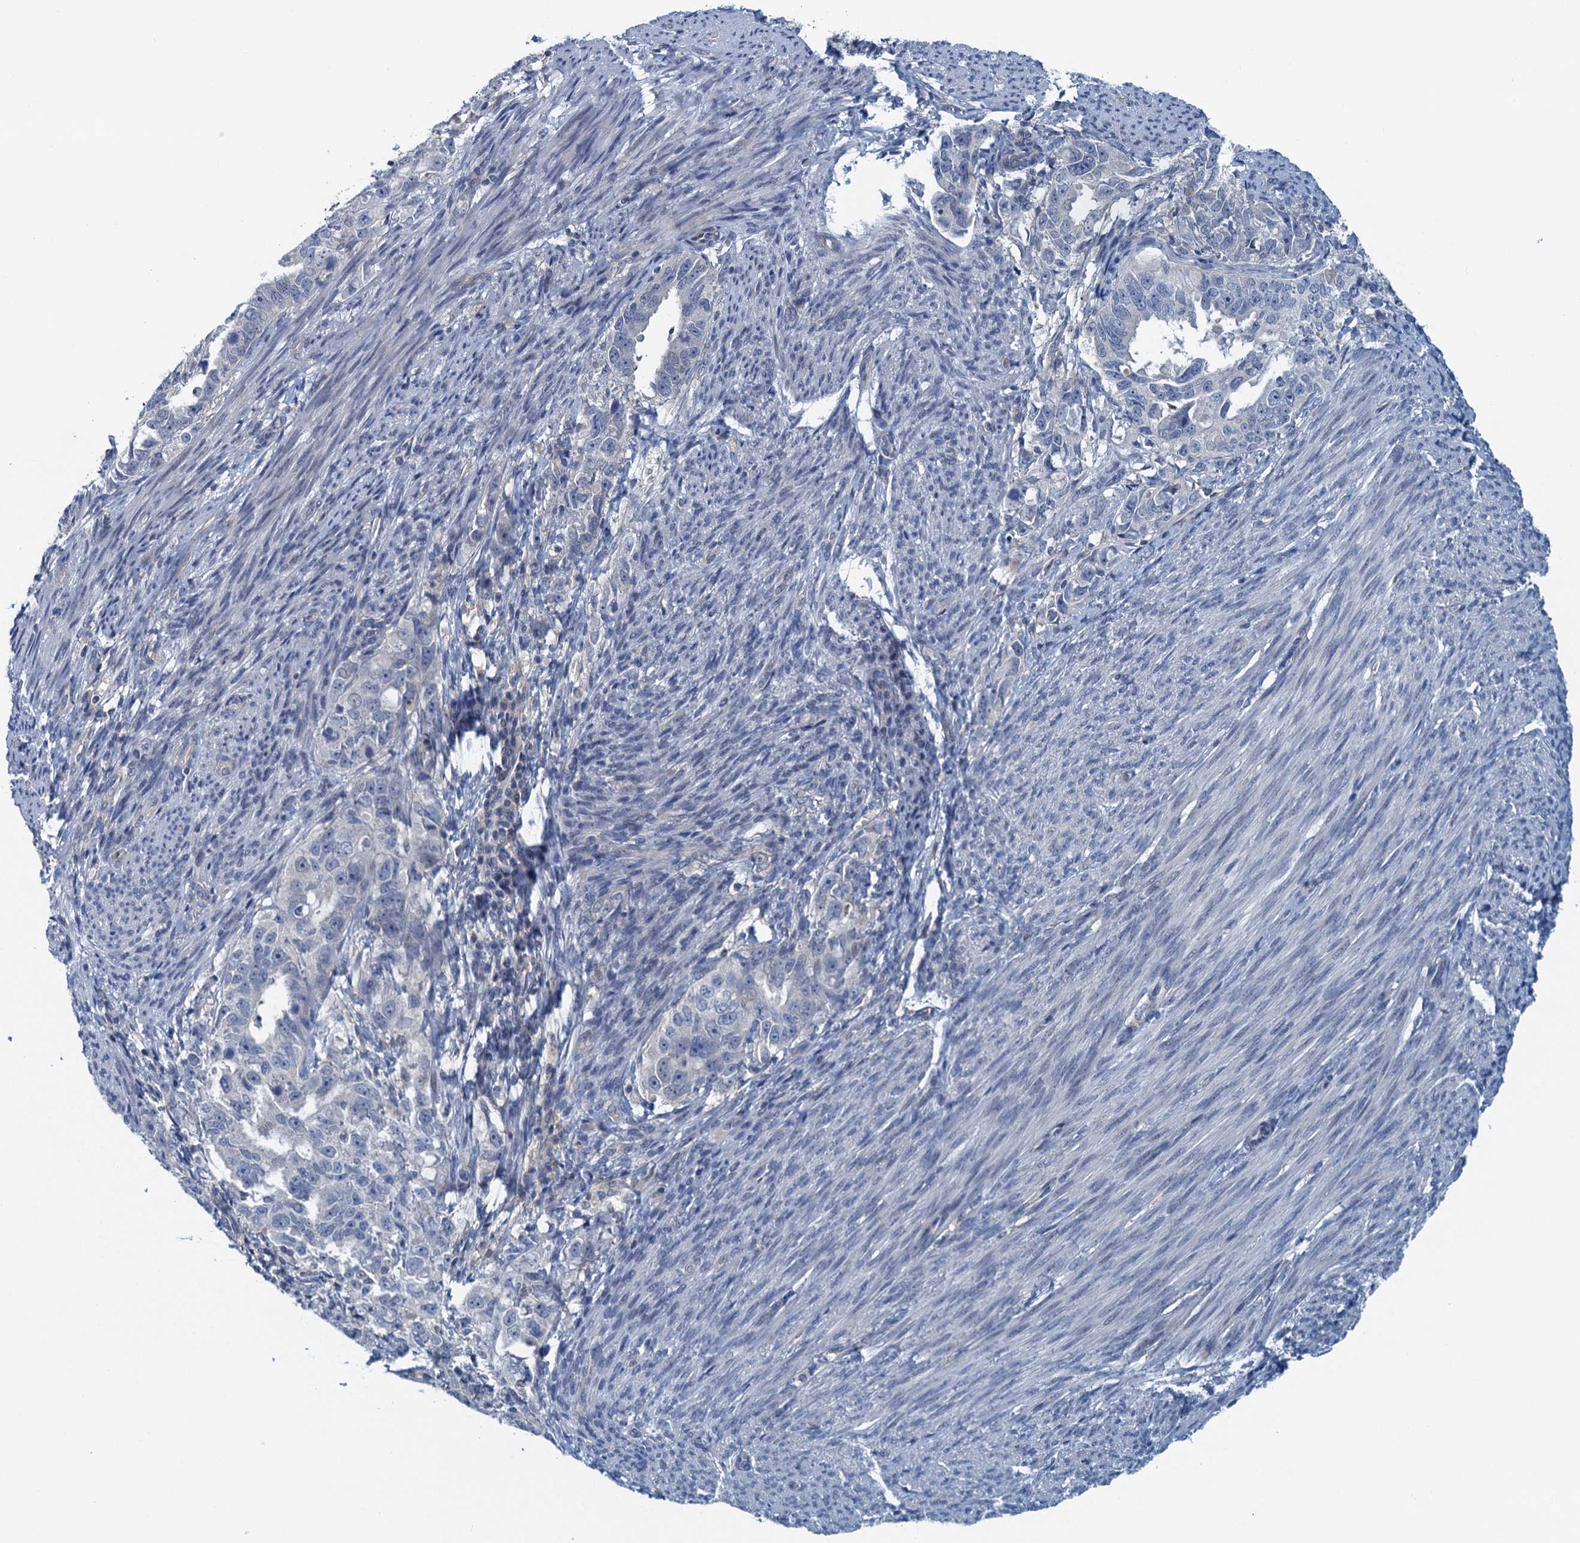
{"staining": {"intensity": "negative", "quantity": "none", "location": "none"}, "tissue": "endometrial cancer", "cell_type": "Tumor cells", "image_type": "cancer", "snomed": [{"axis": "morphology", "description": "Adenocarcinoma, NOS"}, {"axis": "topography", "description": "Endometrium"}], "caption": "The histopathology image reveals no staining of tumor cells in endometrial cancer (adenocarcinoma). The staining was performed using DAB to visualize the protein expression in brown, while the nuclei were stained in blue with hematoxylin (Magnification: 20x).", "gene": "NCKAP1L", "patient": {"sex": "female", "age": 65}}